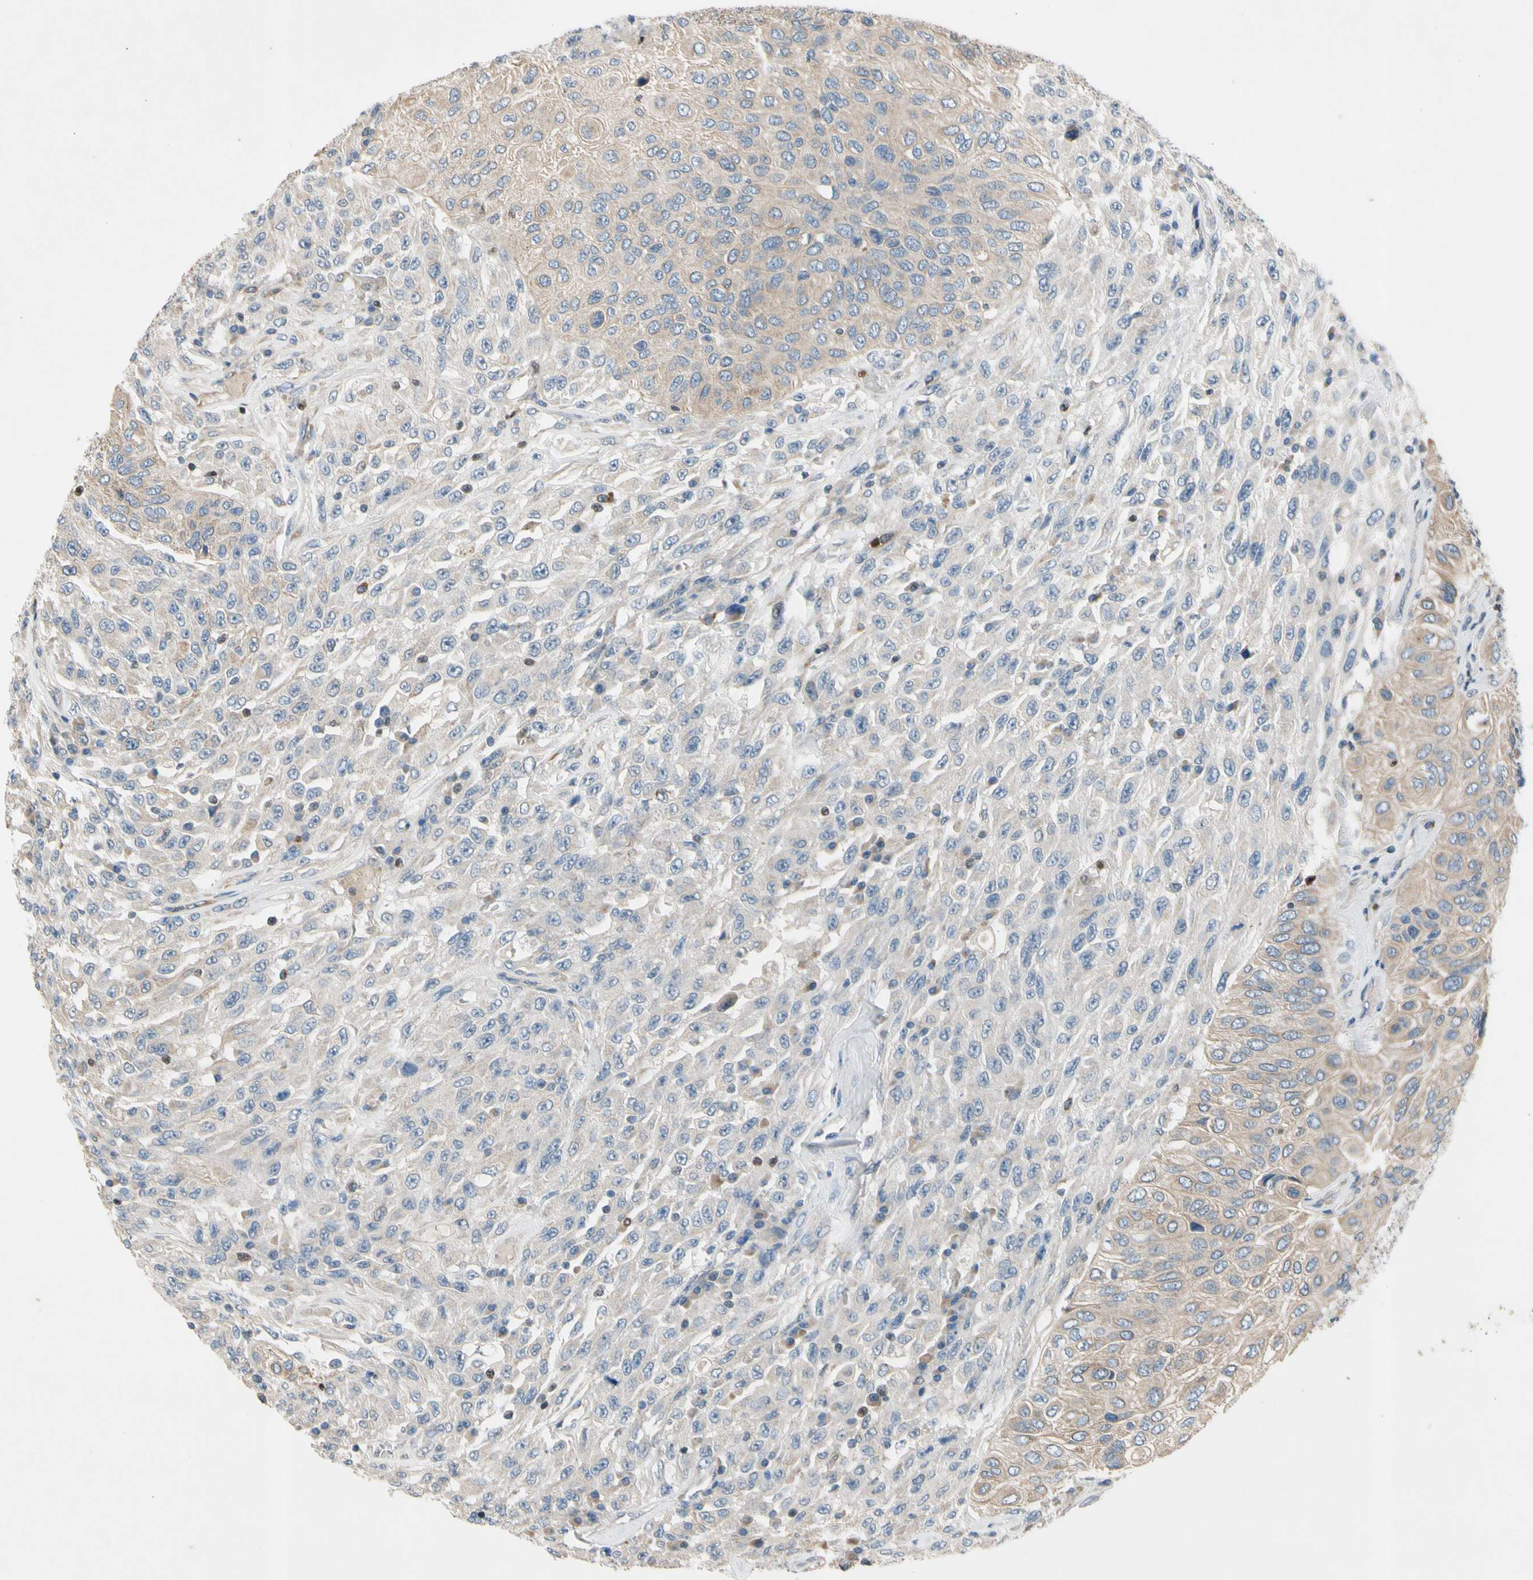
{"staining": {"intensity": "weak", "quantity": "25%-75%", "location": "cytoplasmic/membranous"}, "tissue": "urothelial cancer", "cell_type": "Tumor cells", "image_type": "cancer", "snomed": [{"axis": "morphology", "description": "Urothelial carcinoma, High grade"}, {"axis": "topography", "description": "Urinary bladder"}], "caption": "Weak cytoplasmic/membranous protein expression is appreciated in about 25%-75% of tumor cells in high-grade urothelial carcinoma. The staining was performed using DAB (3,3'-diaminobenzidine) to visualize the protein expression in brown, while the nuclei were stained in blue with hematoxylin (Magnification: 20x).", "gene": "TBX21", "patient": {"sex": "male", "age": 66}}